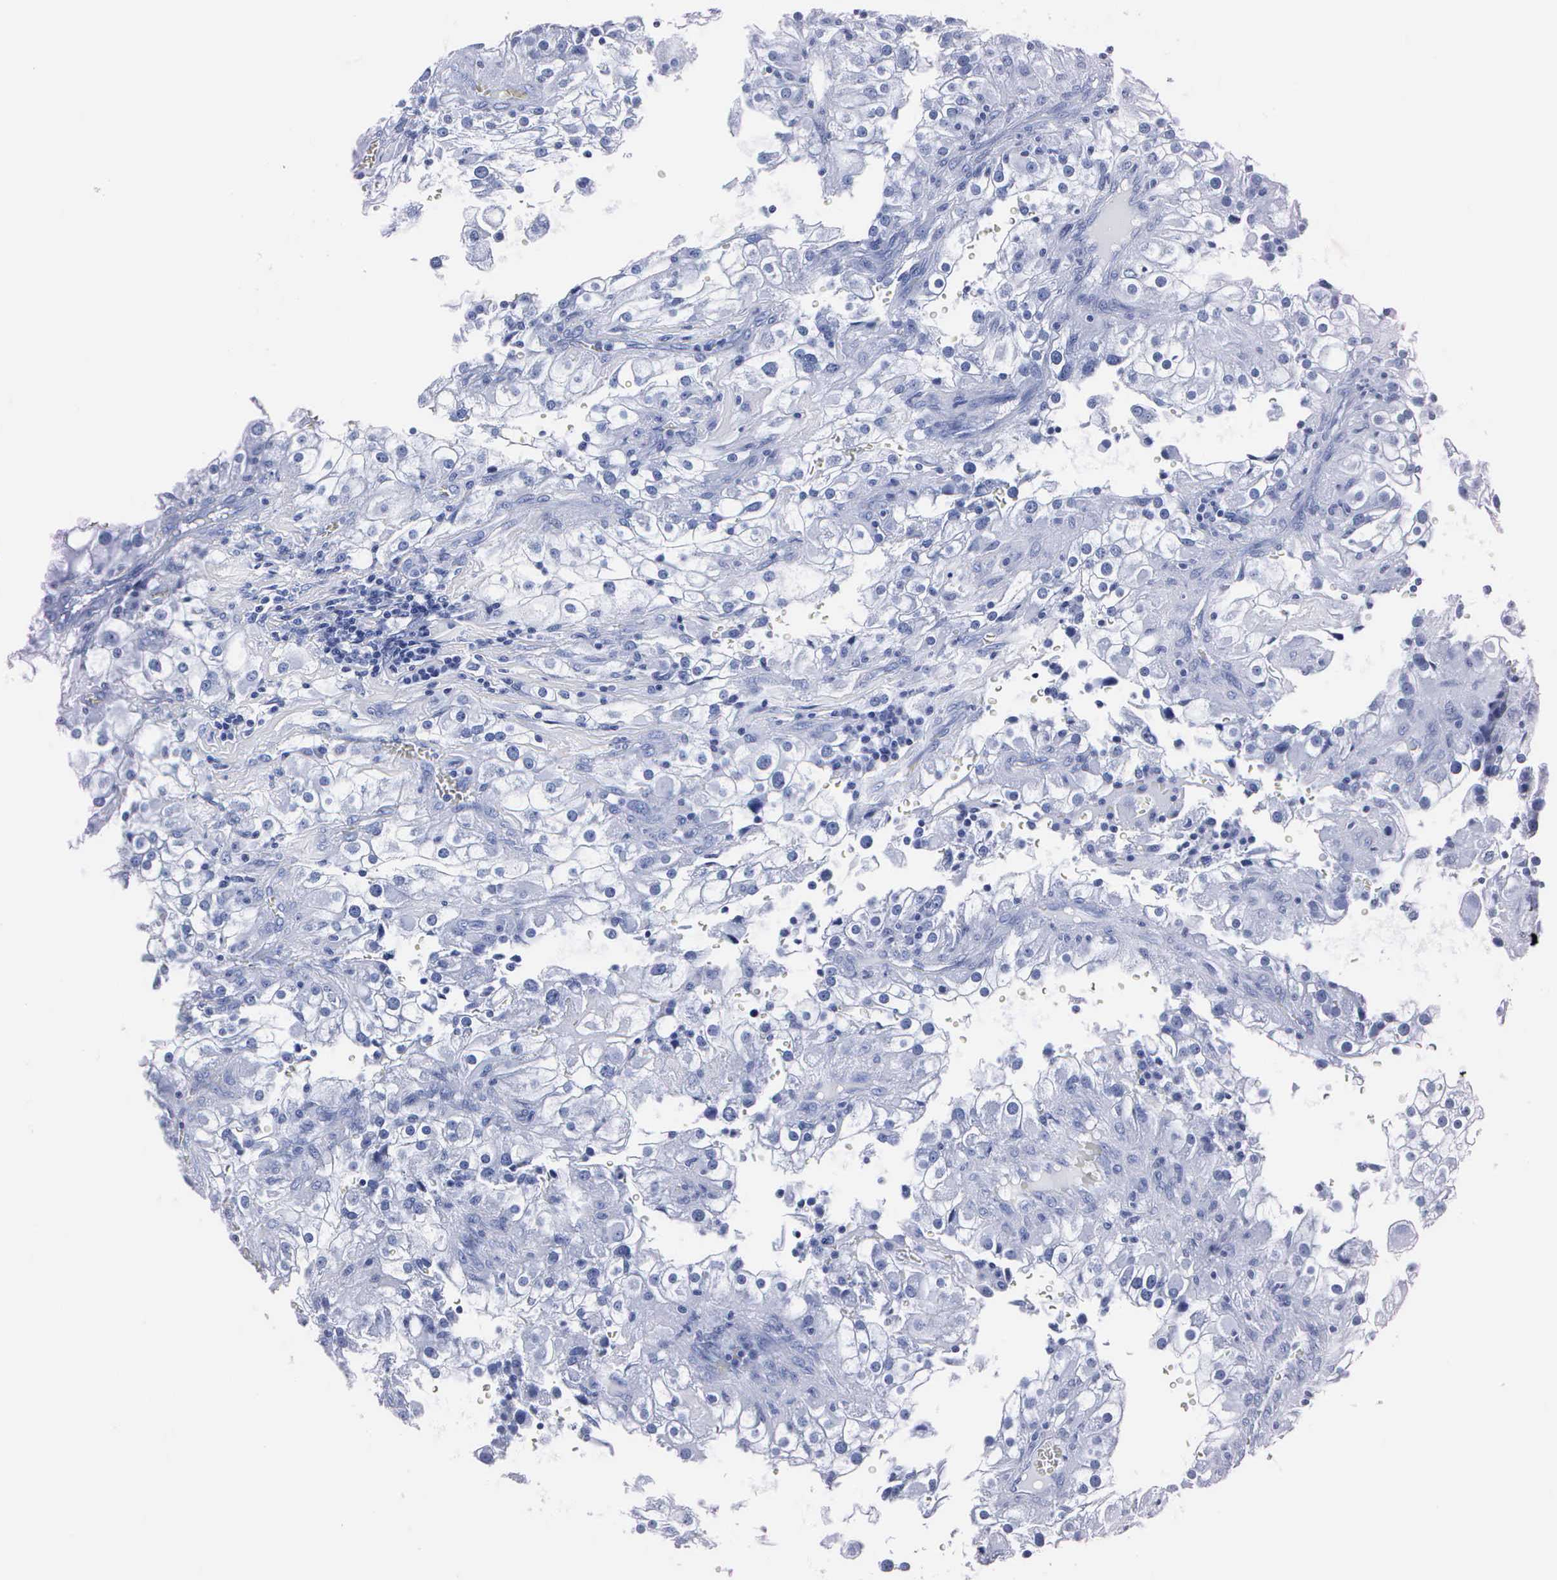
{"staining": {"intensity": "negative", "quantity": "none", "location": "none"}, "tissue": "renal cancer", "cell_type": "Tumor cells", "image_type": "cancer", "snomed": [{"axis": "morphology", "description": "Adenocarcinoma, NOS"}, {"axis": "topography", "description": "Kidney"}], "caption": "Tumor cells are negative for protein expression in human renal adenocarcinoma. (DAB IHC with hematoxylin counter stain).", "gene": "MB", "patient": {"sex": "female", "age": 52}}